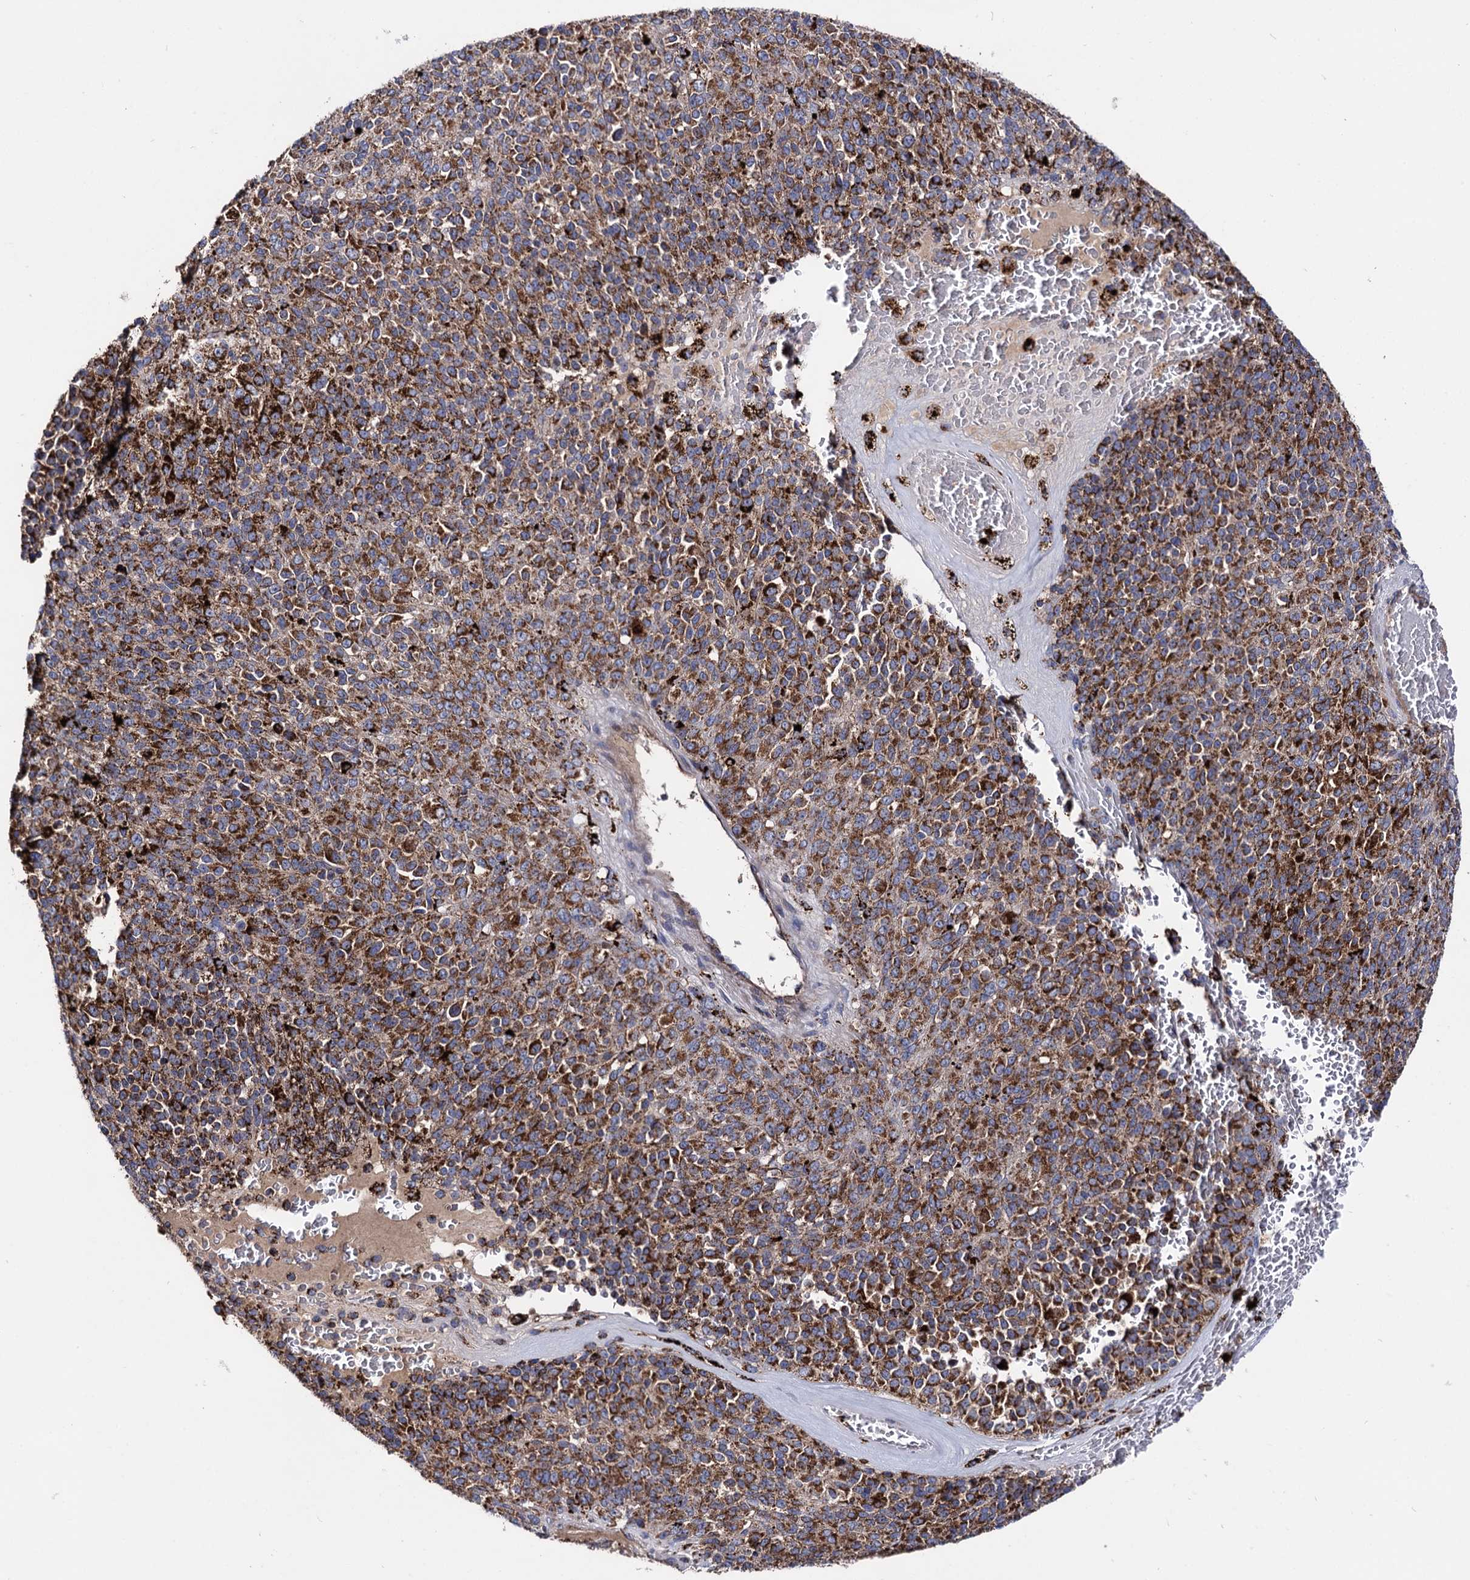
{"staining": {"intensity": "strong", "quantity": ">75%", "location": "cytoplasmic/membranous"}, "tissue": "melanoma", "cell_type": "Tumor cells", "image_type": "cancer", "snomed": [{"axis": "morphology", "description": "Malignant melanoma, Metastatic site"}, {"axis": "topography", "description": "Brain"}], "caption": "IHC image of malignant melanoma (metastatic site) stained for a protein (brown), which demonstrates high levels of strong cytoplasmic/membranous expression in about >75% of tumor cells.", "gene": "IQCH", "patient": {"sex": "female", "age": 56}}